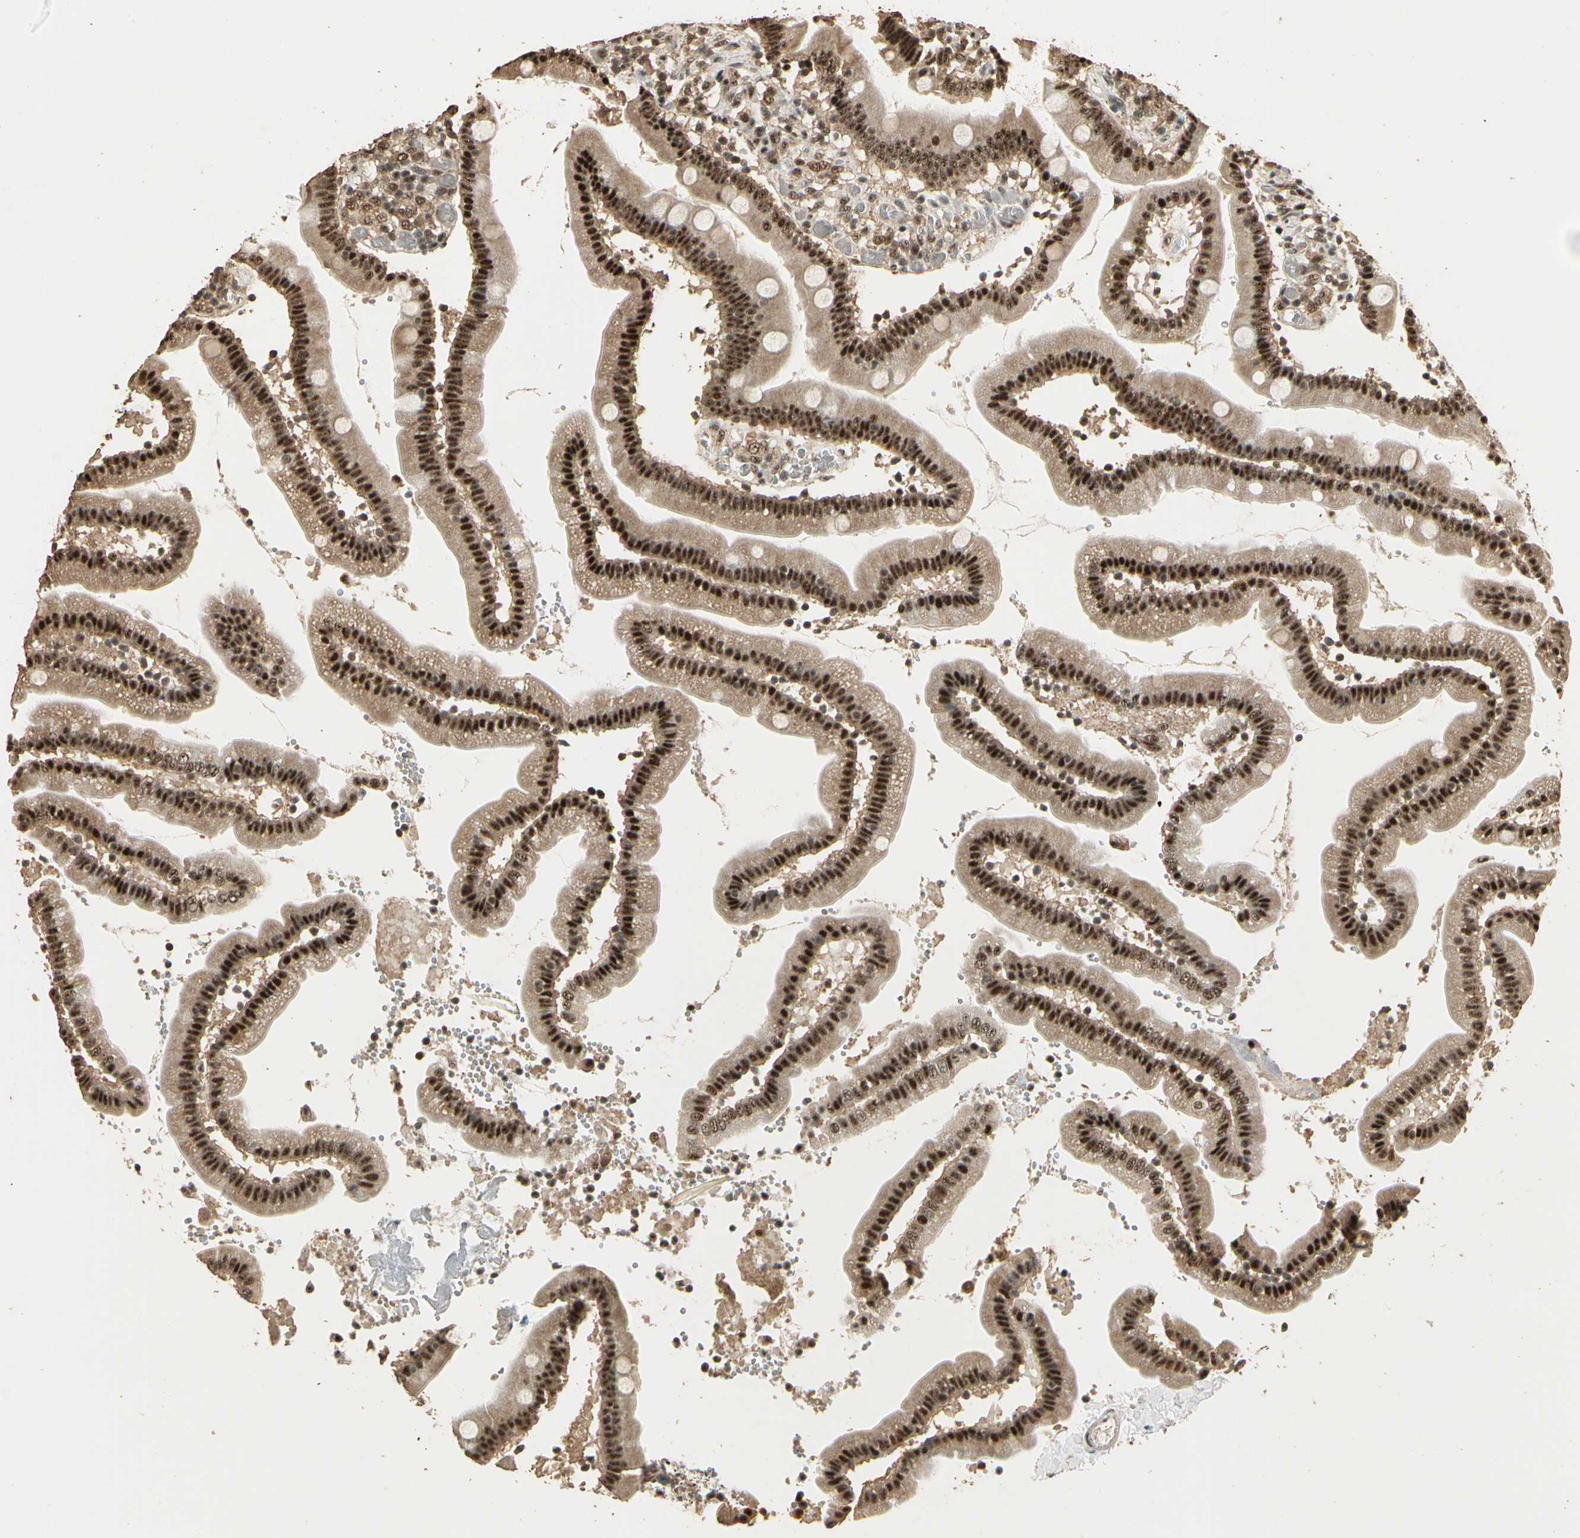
{"staining": {"intensity": "strong", "quantity": ">75%", "location": "cytoplasmic/membranous,nuclear"}, "tissue": "duodenum", "cell_type": "Glandular cells", "image_type": "normal", "snomed": [{"axis": "morphology", "description": "Normal tissue, NOS"}, {"axis": "topography", "description": "Duodenum"}], "caption": "Duodenum stained with immunohistochemistry exhibits strong cytoplasmic/membranous,nuclear staining in approximately >75% of glandular cells. (Brightfield microscopy of DAB IHC at high magnification).", "gene": "RBM25", "patient": {"sex": "male", "age": 66}}